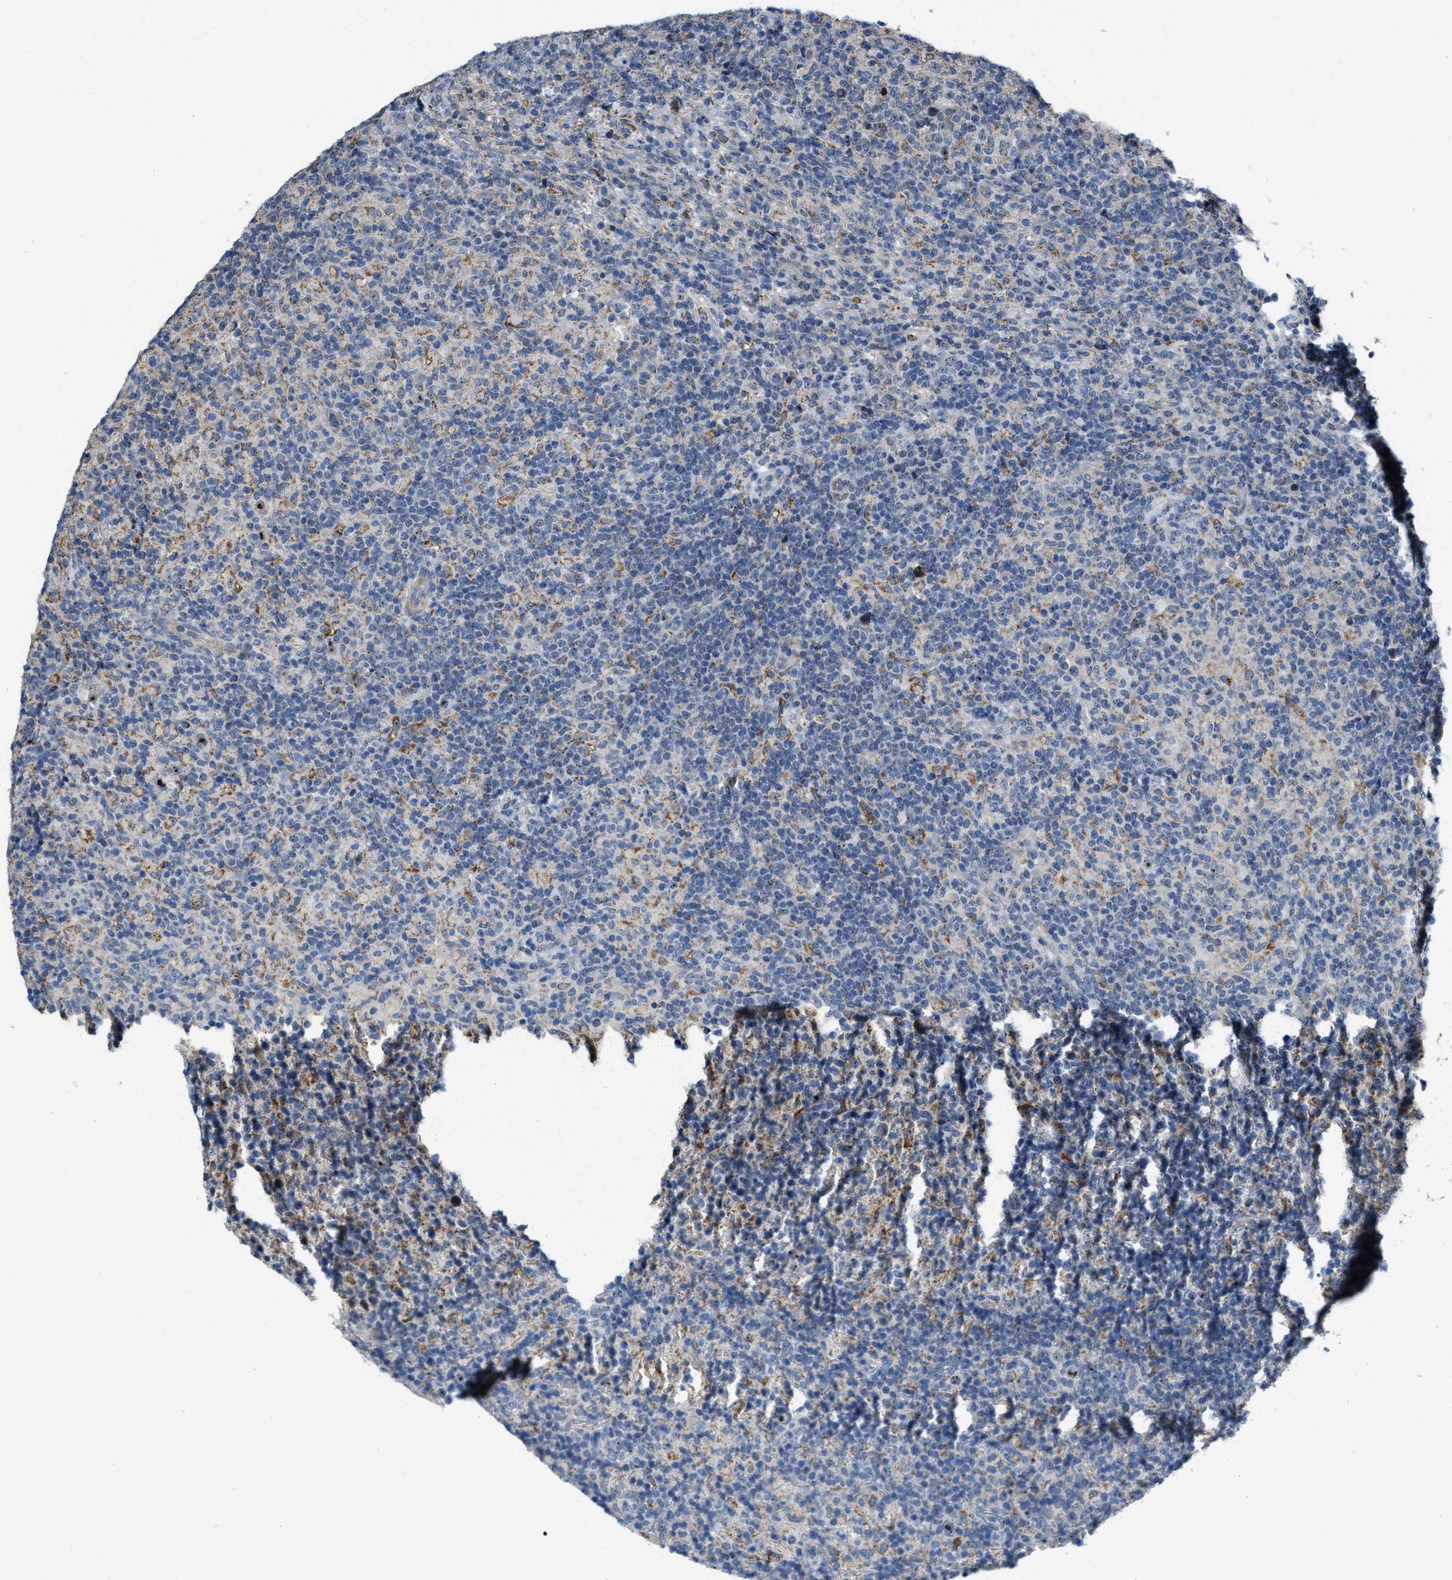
{"staining": {"intensity": "weak", "quantity": "25%-75%", "location": "nuclear"}, "tissue": "lymphoma", "cell_type": "Tumor cells", "image_type": "cancer", "snomed": [{"axis": "morphology", "description": "Hodgkin's disease, NOS"}, {"axis": "topography", "description": "Lymph node"}], "caption": "Hodgkin's disease tissue shows weak nuclear staining in about 25%-75% of tumor cells", "gene": "ZNF783", "patient": {"sex": "male", "age": 70}}